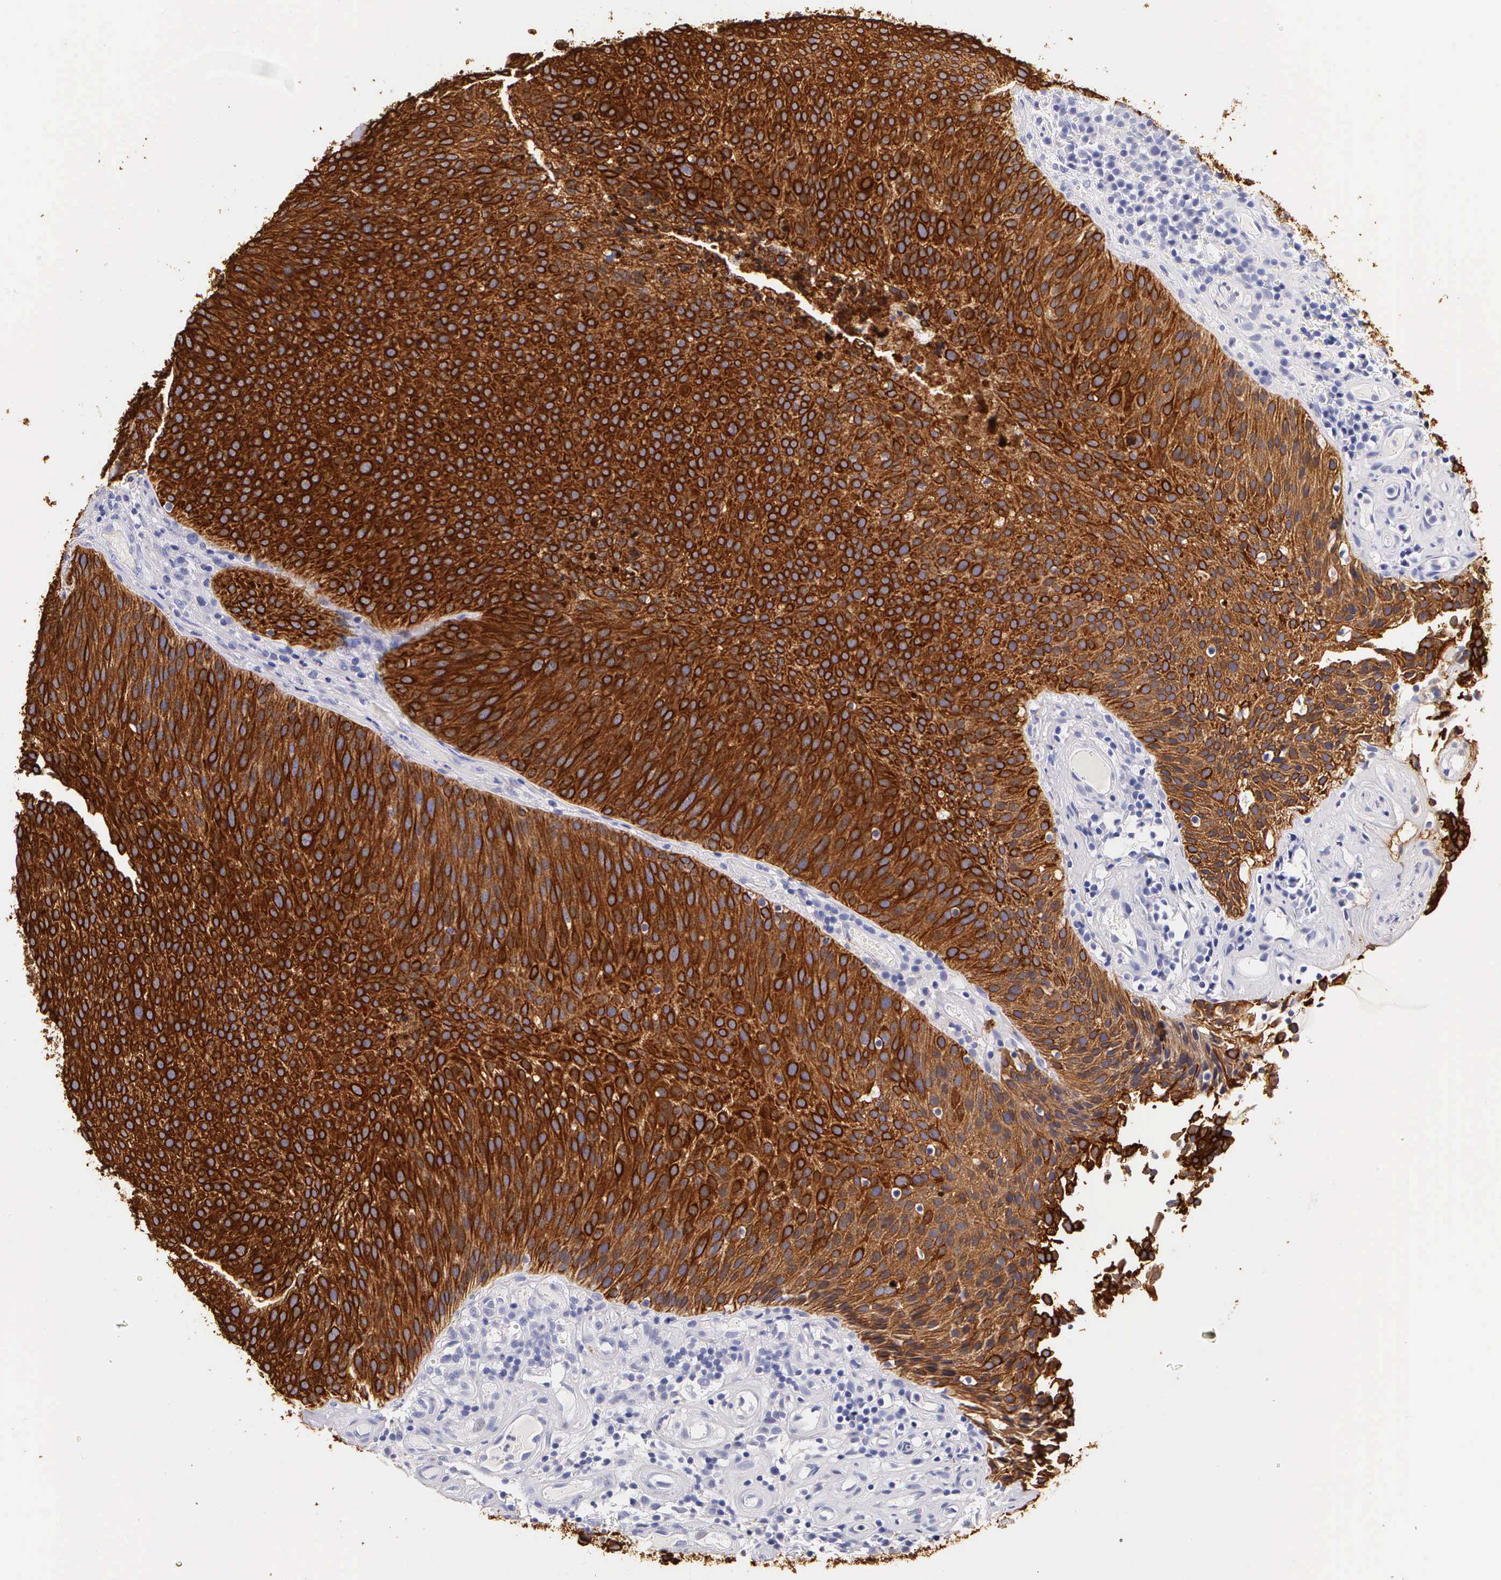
{"staining": {"intensity": "strong", "quantity": ">75%", "location": "cytoplasmic/membranous"}, "tissue": "urothelial cancer", "cell_type": "Tumor cells", "image_type": "cancer", "snomed": [{"axis": "morphology", "description": "Urothelial carcinoma, Low grade"}, {"axis": "topography", "description": "Urinary bladder"}], "caption": "Immunohistochemical staining of human urothelial cancer displays strong cytoplasmic/membranous protein staining in approximately >75% of tumor cells. The protein is shown in brown color, while the nuclei are stained blue.", "gene": "KRT17", "patient": {"sex": "male", "age": 85}}